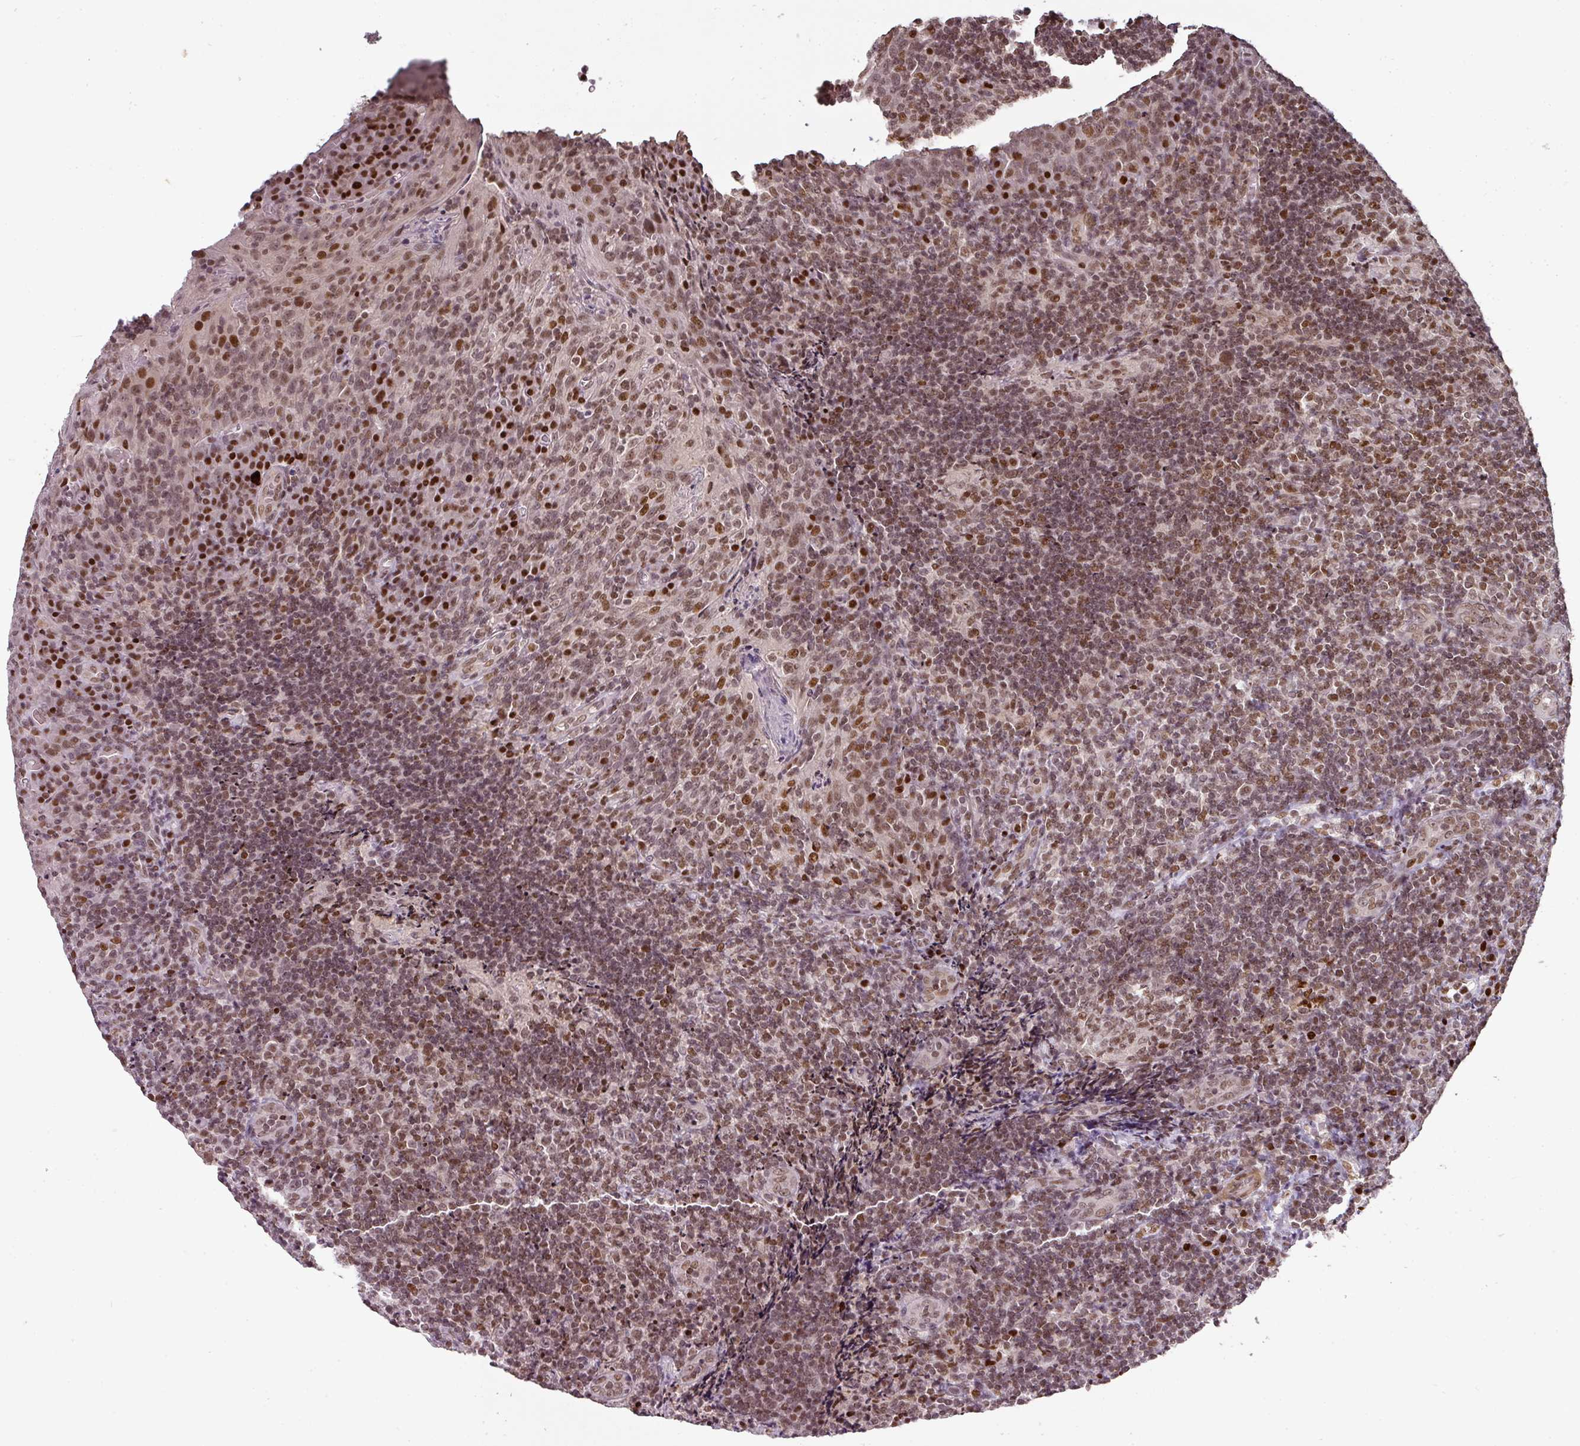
{"staining": {"intensity": "moderate", "quantity": ">75%", "location": "nuclear"}, "tissue": "tonsil", "cell_type": "Germinal center cells", "image_type": "normal", "snomed": [{"axis": "morphology", "description": "Normal tissue, NOS"}, {"axis": "topography", "description": "Tonsil"}], "caption": "The photomicrograph reveals a brown stain indicating the presence of a protein in the nuclear of germinal center cells in tonsil. (DAB (3,3'-diaminobenzidine) = brown stain, brightfield microscopy at high magnification).", "gene": "GPRIN2", "patient": {"sex": "male", "age": 17}}